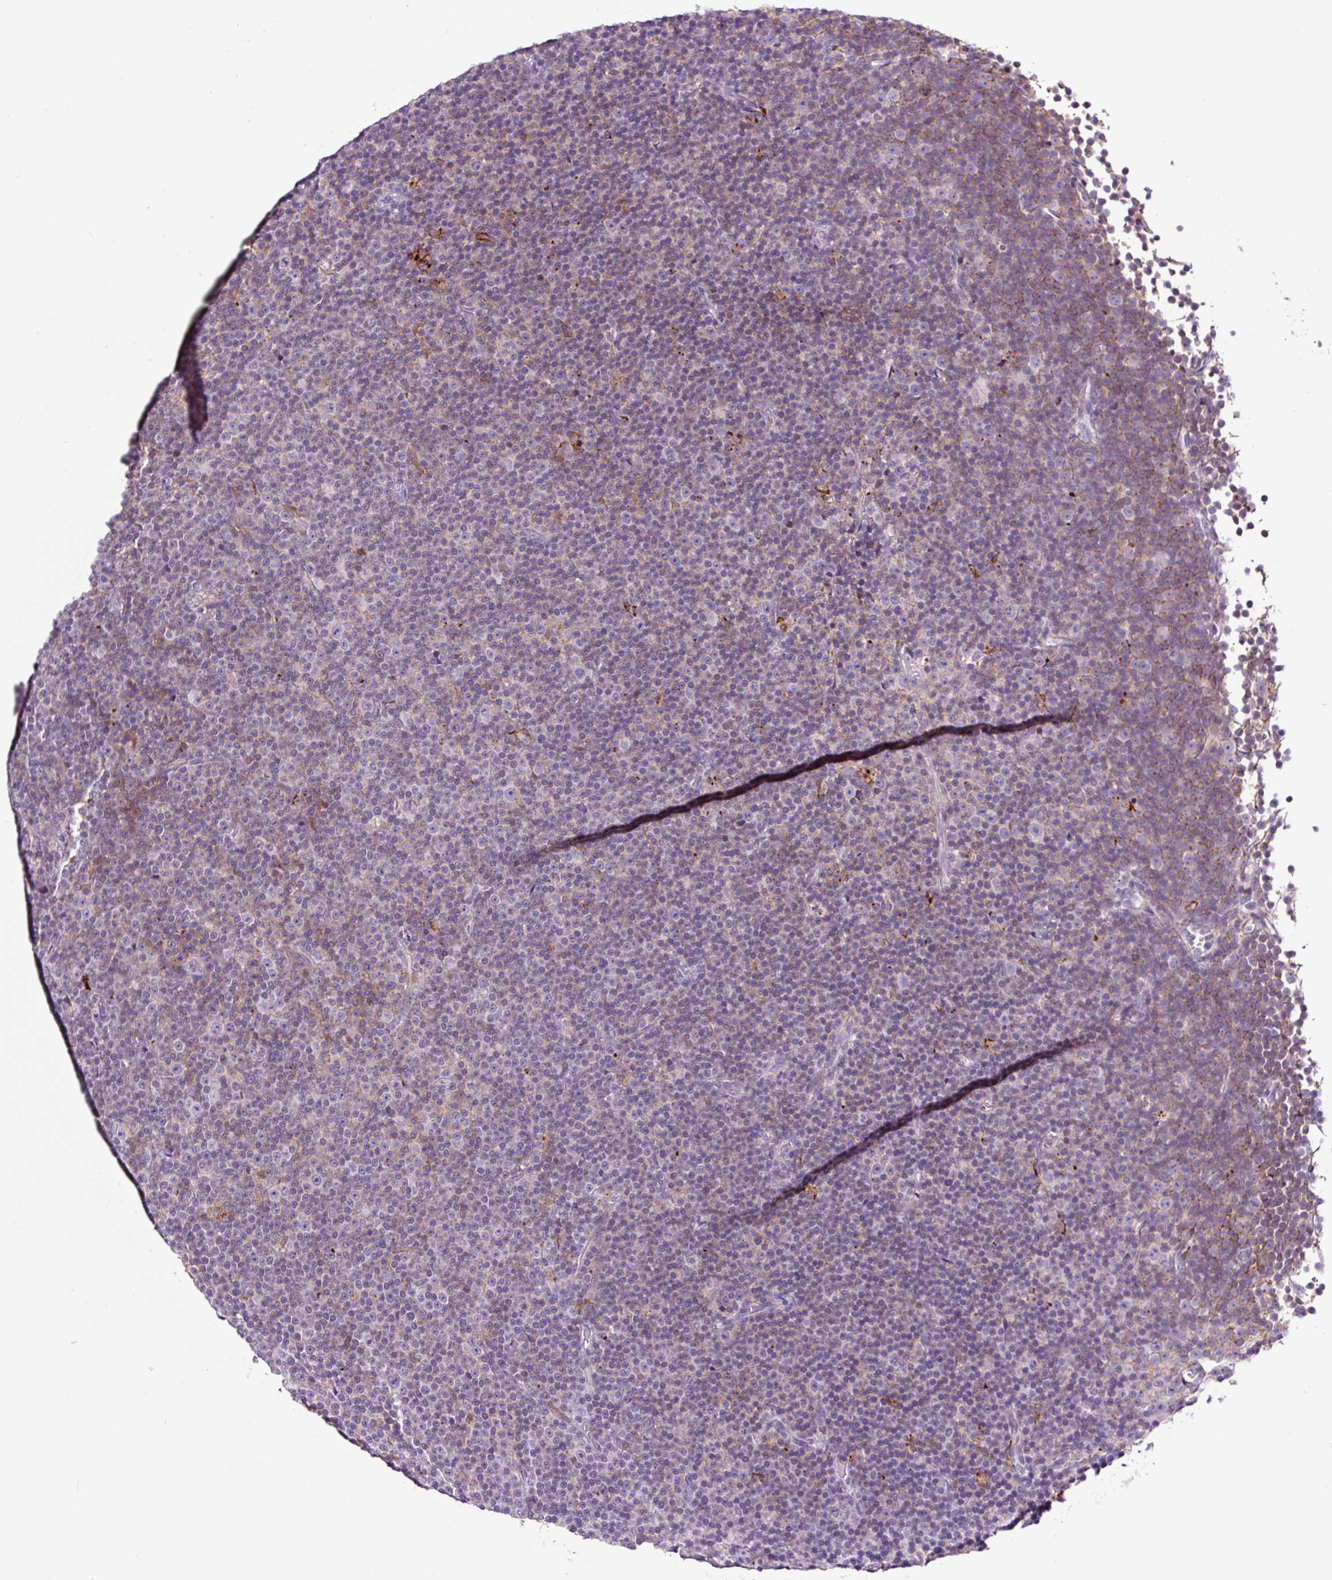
{"staining": {"intensity": "negative", "quantity": "none", "location": "none"}, "tissue": "lymphoma", "cell_type": "Tumor cells", "image_type": "cancer", "snomed": [{"axis": "morphology", "description": "Malignant lymphoma, non-Hodgkin's type, Low grade"}, {"axis": "topography", "description": "Lymph node"}], "caption": "Malignant lymphoma, non-Hodgkin's type (low-grade) was stained to show a protein in brown. There is no significant staining in tumor cells.", "gene": "TAFA3", "patient": {"sex": "female", "age": 67}}